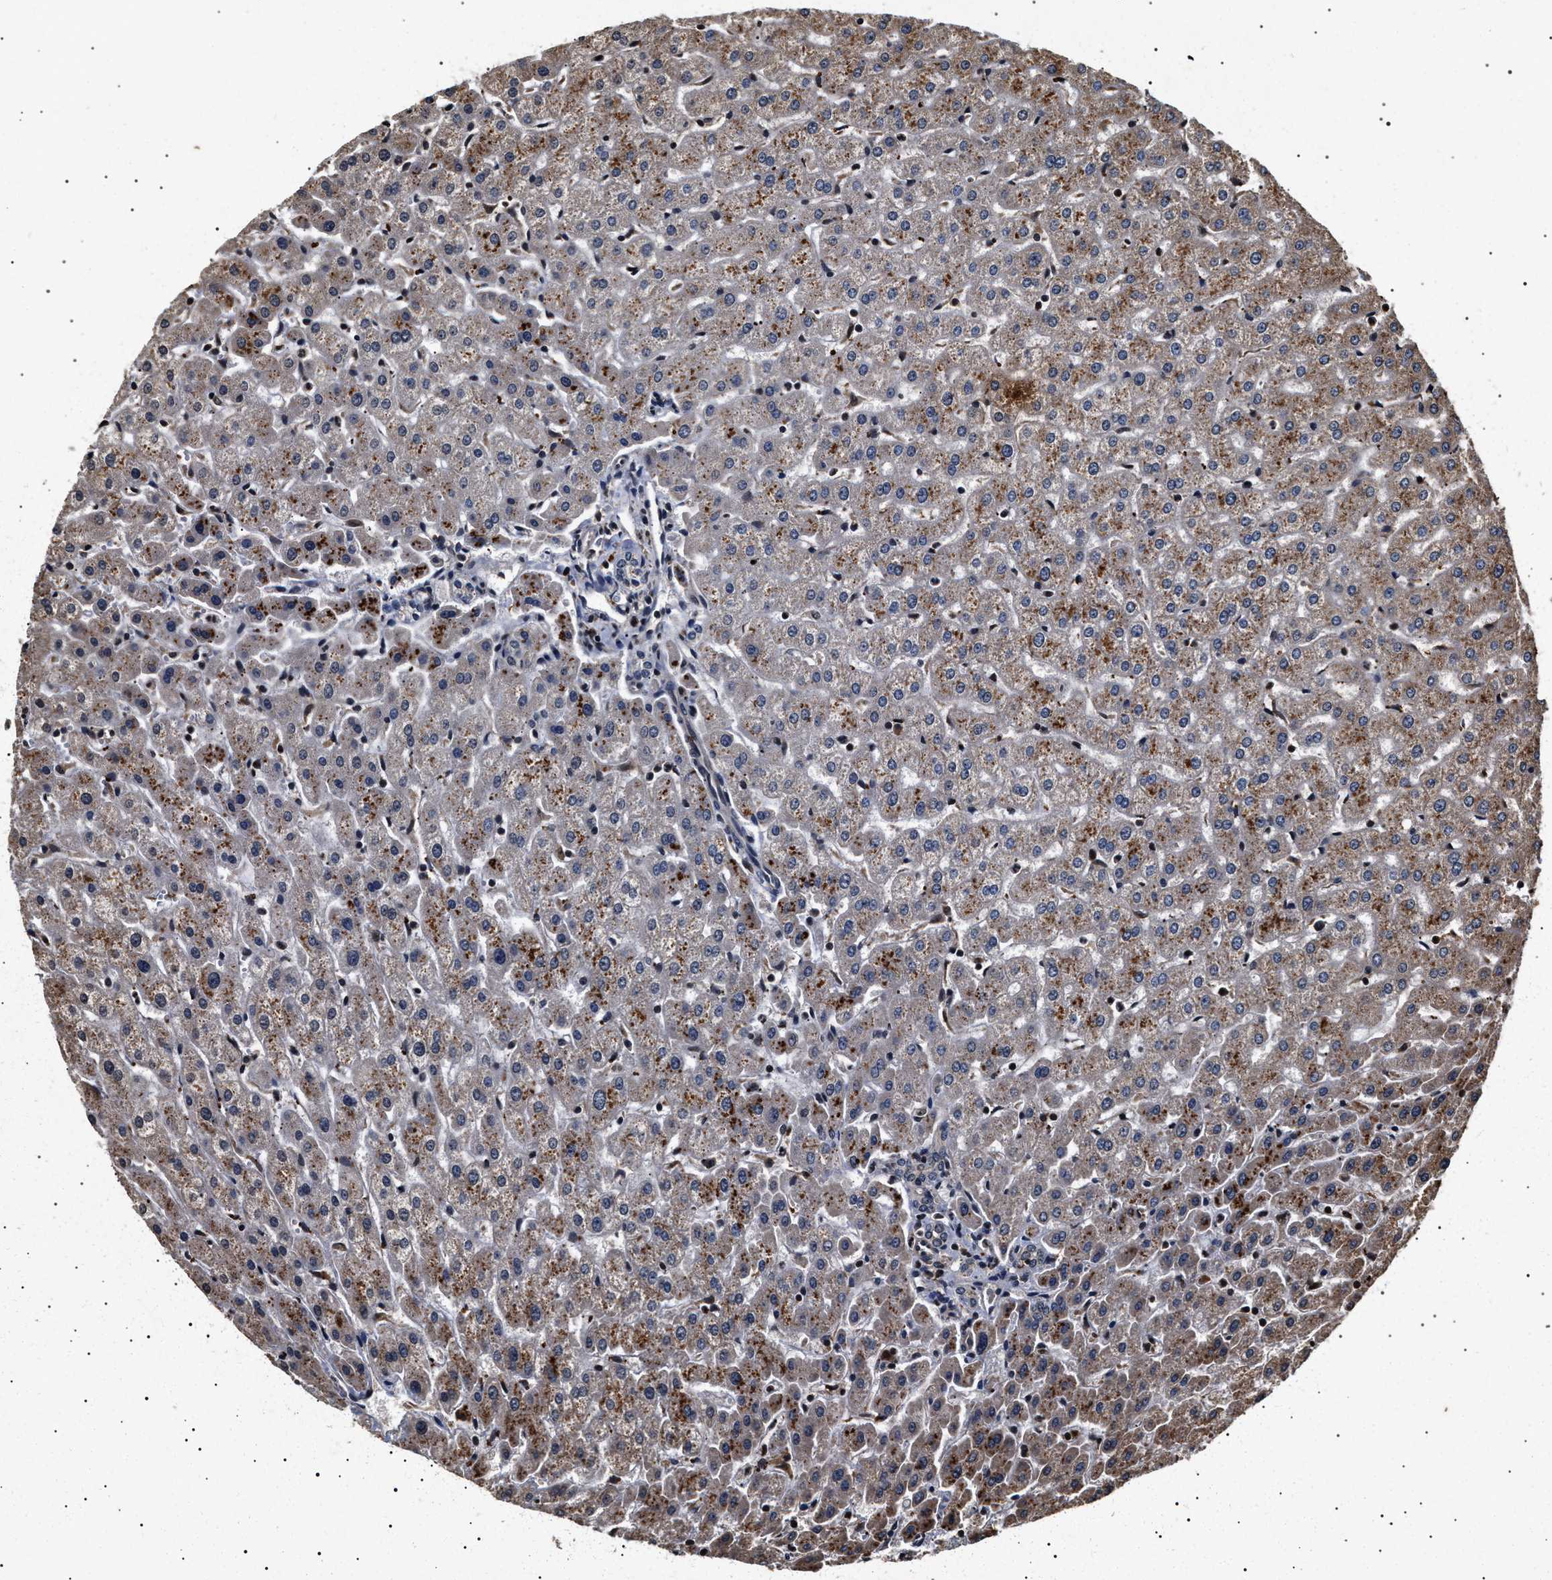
{"staining": {"intensity": "negative", "quantity": "none", "location": "none"}, "tissue": "liver", "cell_type": "Cholangiocytes", "image_type": "normal", "snomed": [{"axis": "morphology", "description": "Normal tissue, NOS"}, {"axis": "morphology", "description": "Fibrosis, NOS"}, {"axis": "topography", "description": "Liver"}], "caption": "Human liver stained for a protein using immunohistochemistry exhibits no staining in cholangiocytes.", "gene": "KIF21A", "patient": {"sex": "female", "age": 29}}